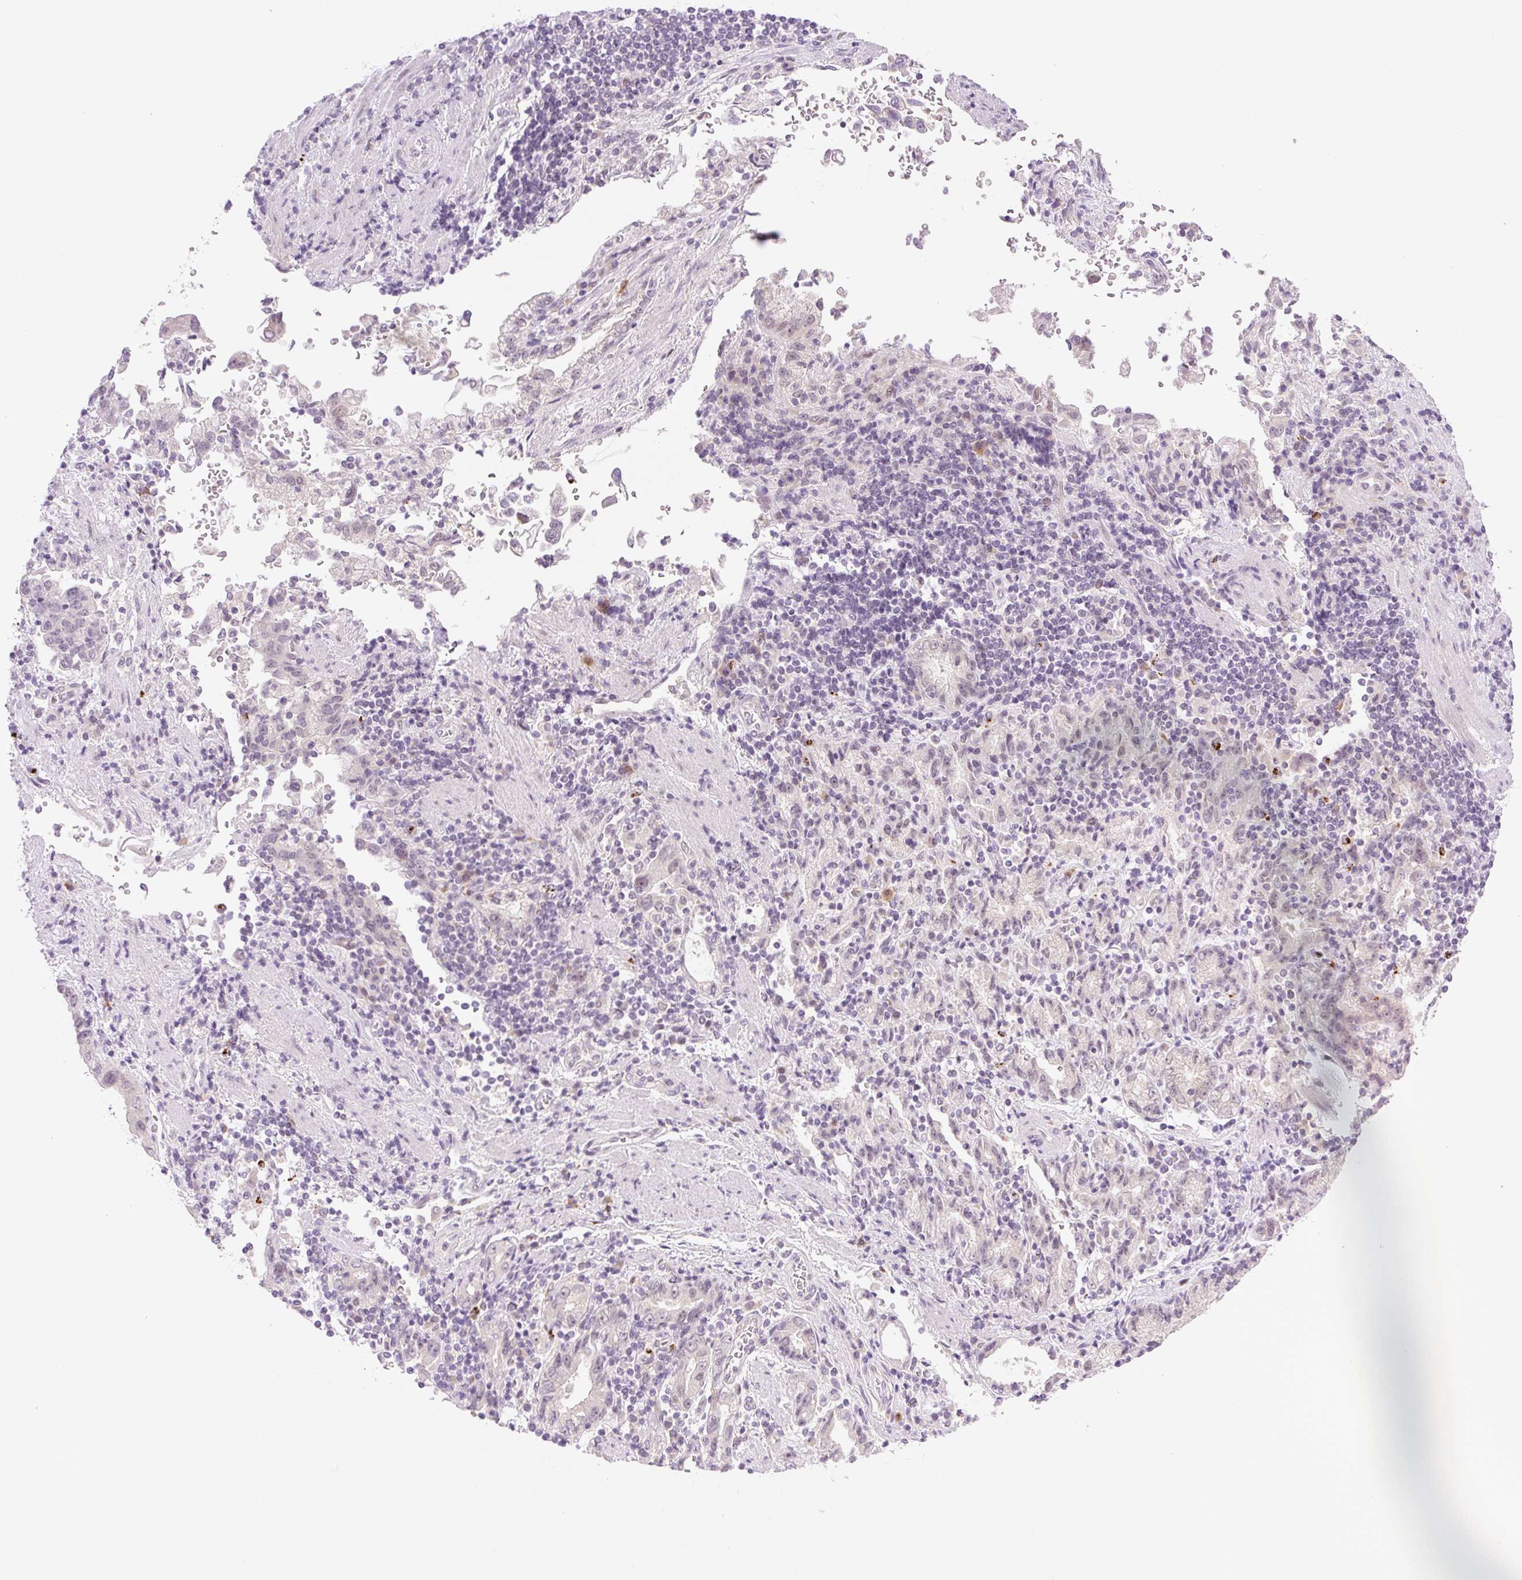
{"staining": {"intensity": "weak", "quantity": "<25%", "location": "nuclear"}, "tissue": "stomach cancer", "cell_type": "Tumor cells", "image_type": "cancer", "snomed": [{"axis": "morphology", "description": "Adenocarcinoma, NOS"}, {"axis": "topography", "description": "Stomach"}], "caption": "Human stomach cancer (adenocarcinoma) stained for a protein using immunohistochemistry demonstrates no staining in tumor cells.", "gene": "SPRYD4", "patient": {"sex": "male", "age": 62}}